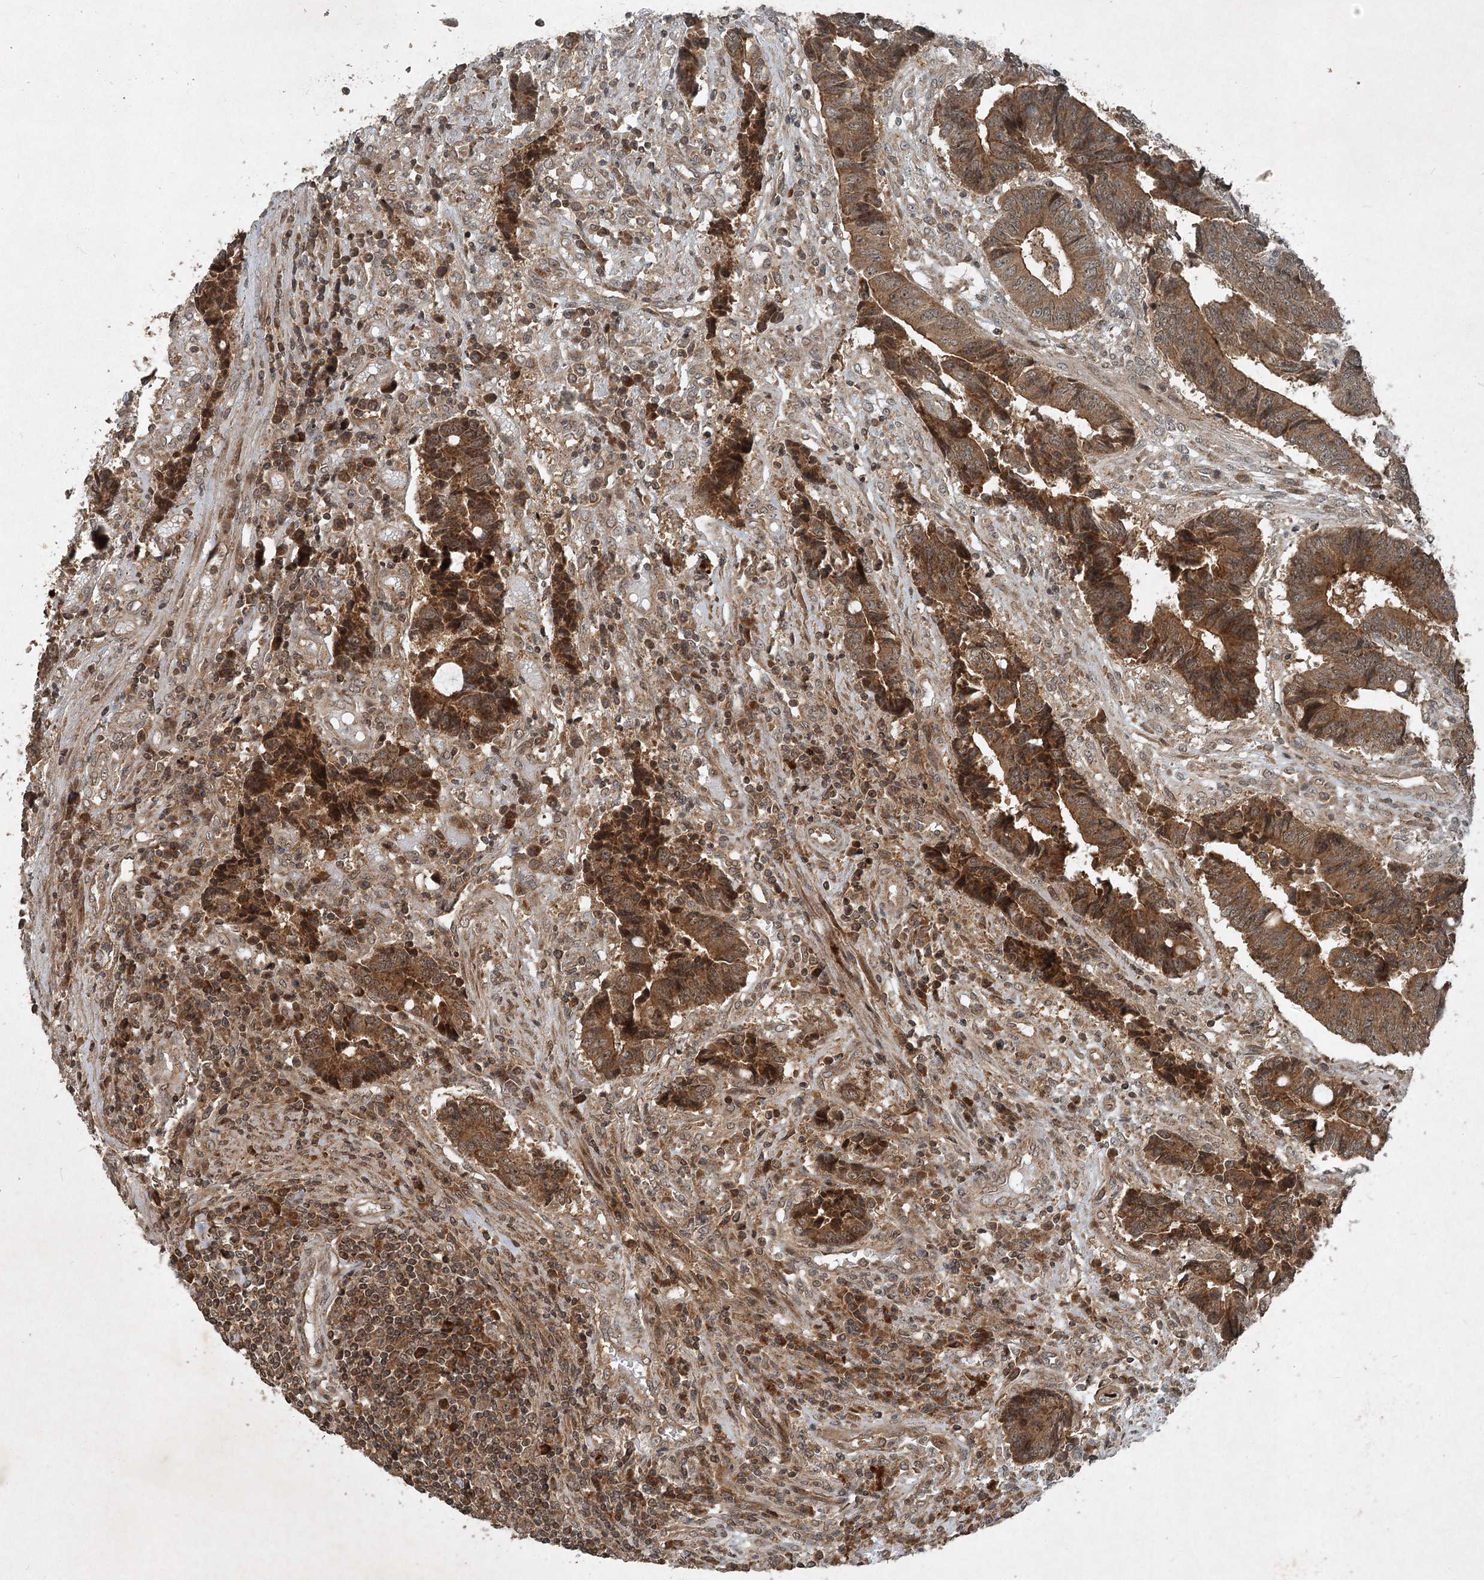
{"staining": {"intensity": "moderate", "quantity": ">75%", "location": "cytoplasmic/membranous"}, "tissue": "colorectal cancer", "cell_type": "Tumor cells", "image_type": "cancer", "snomed": [{"axis": "morphology", "description": "Adenocarcinoma, NOS"}, {"axis": "topography", "description": "Rectum"}], "caption": "Immunohistochemical staining of colorectal cancer demonstrates medium levels of moderate cytoplasmic/membranous protein expression in approximately >75% of tumor cells. The staining was performed using DAB (3,3'-diaminobenzidine), with brown indicating positive protein expression. Nuclei are stained blue with hematoxylin.", "gene": "UNC93A", "patient": {"sex": "male", "age": 84}}